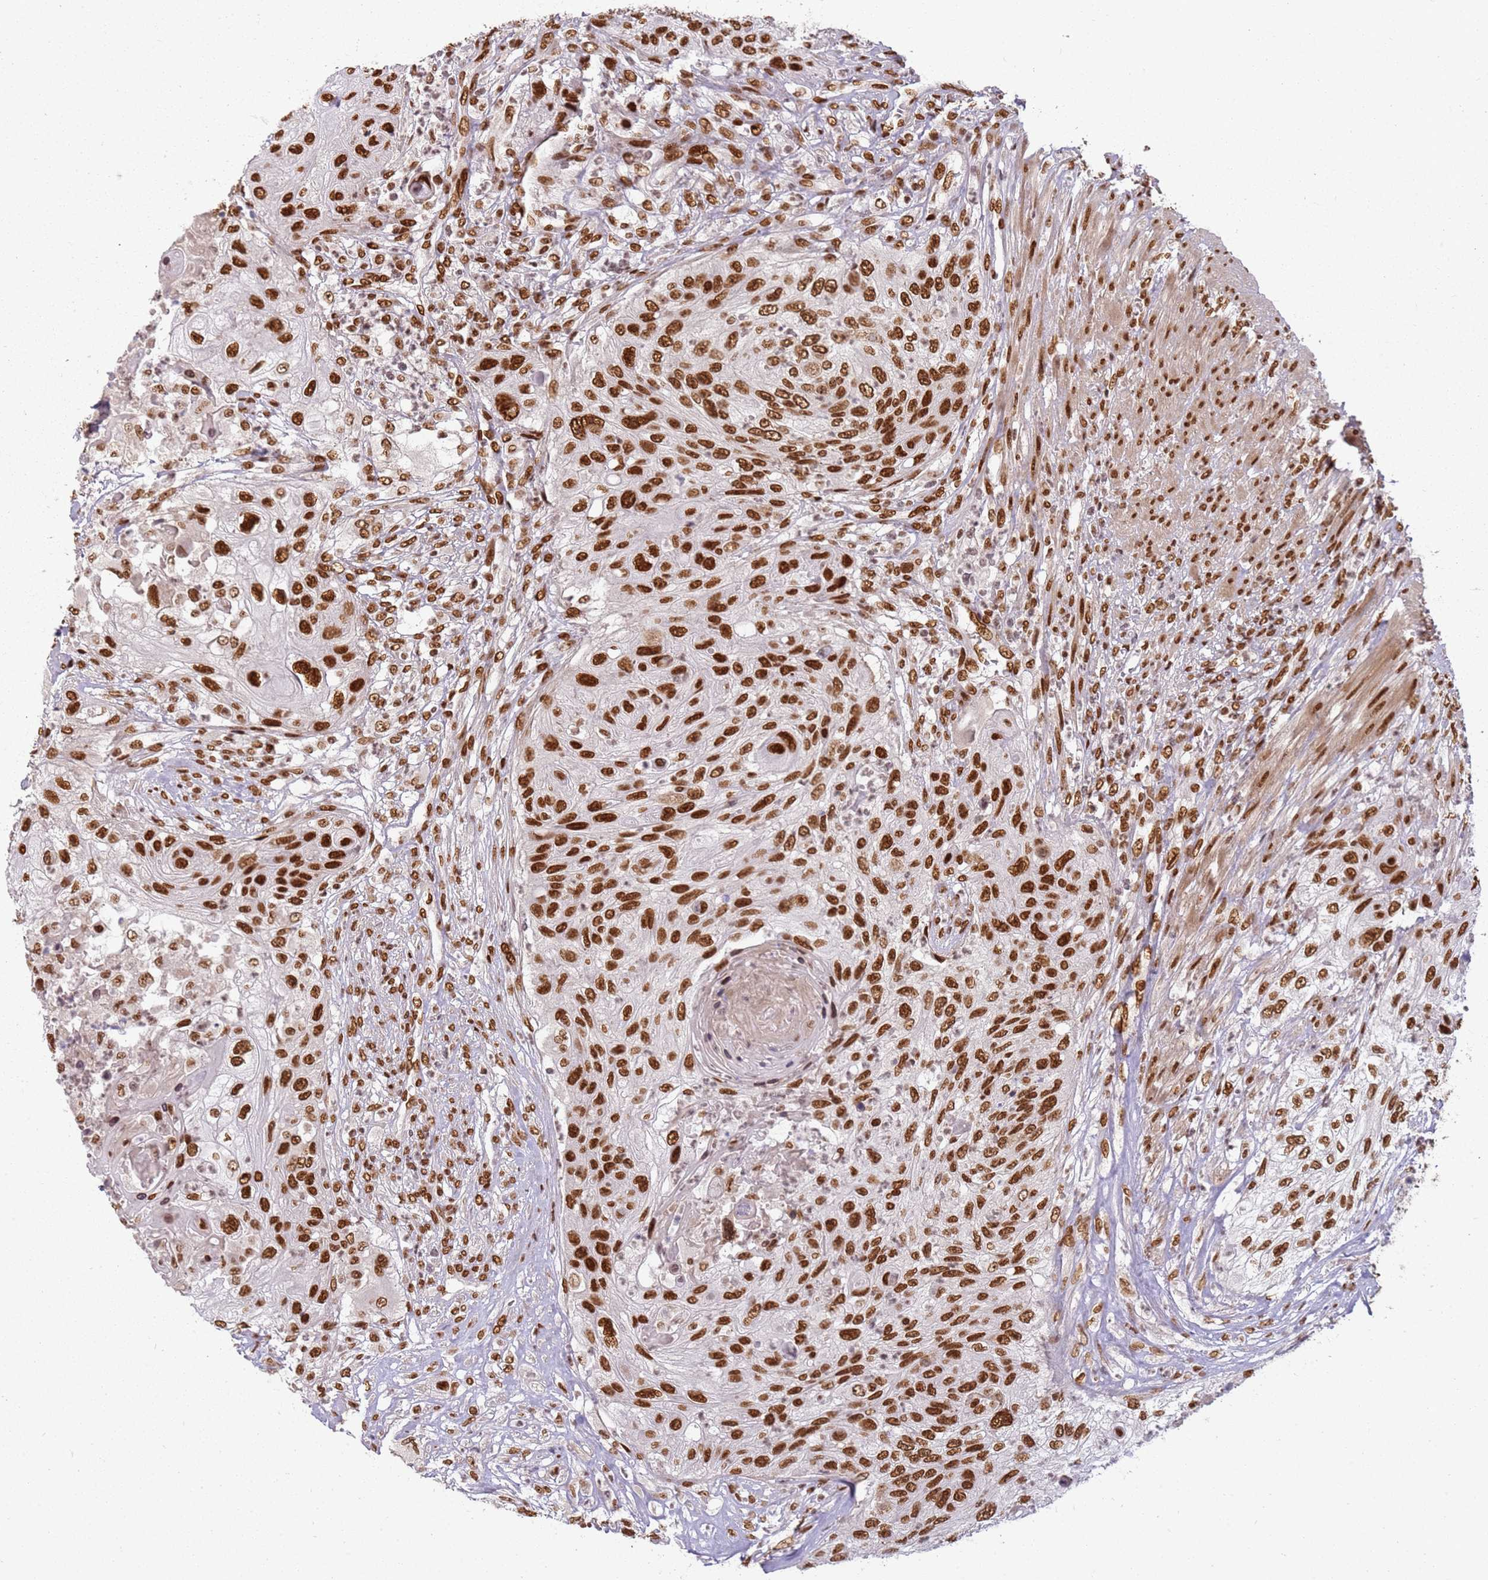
{"staining": {"intensity": "strong", "quantity": ">75%", "location": "nuclear"}, "tissue": "urothelial cancer", "cell_type": "Tumor cells", "image_type": "cancer", "snomed": [{"axis": "morphology", "description": "Urothelial carcinoma, High grade"}, {"axis": "topography", "description": "Urinary bladder"}], "caption": "Urothelial cancer stained with immunohistochemistry reveals strong nuclear expression in approximately >75% of tumor cells. (Brightfield microscopy of DAB IHC at high magnification).", "gene": "TENT4A", "patient": {"sex": "female", "age": 60}}